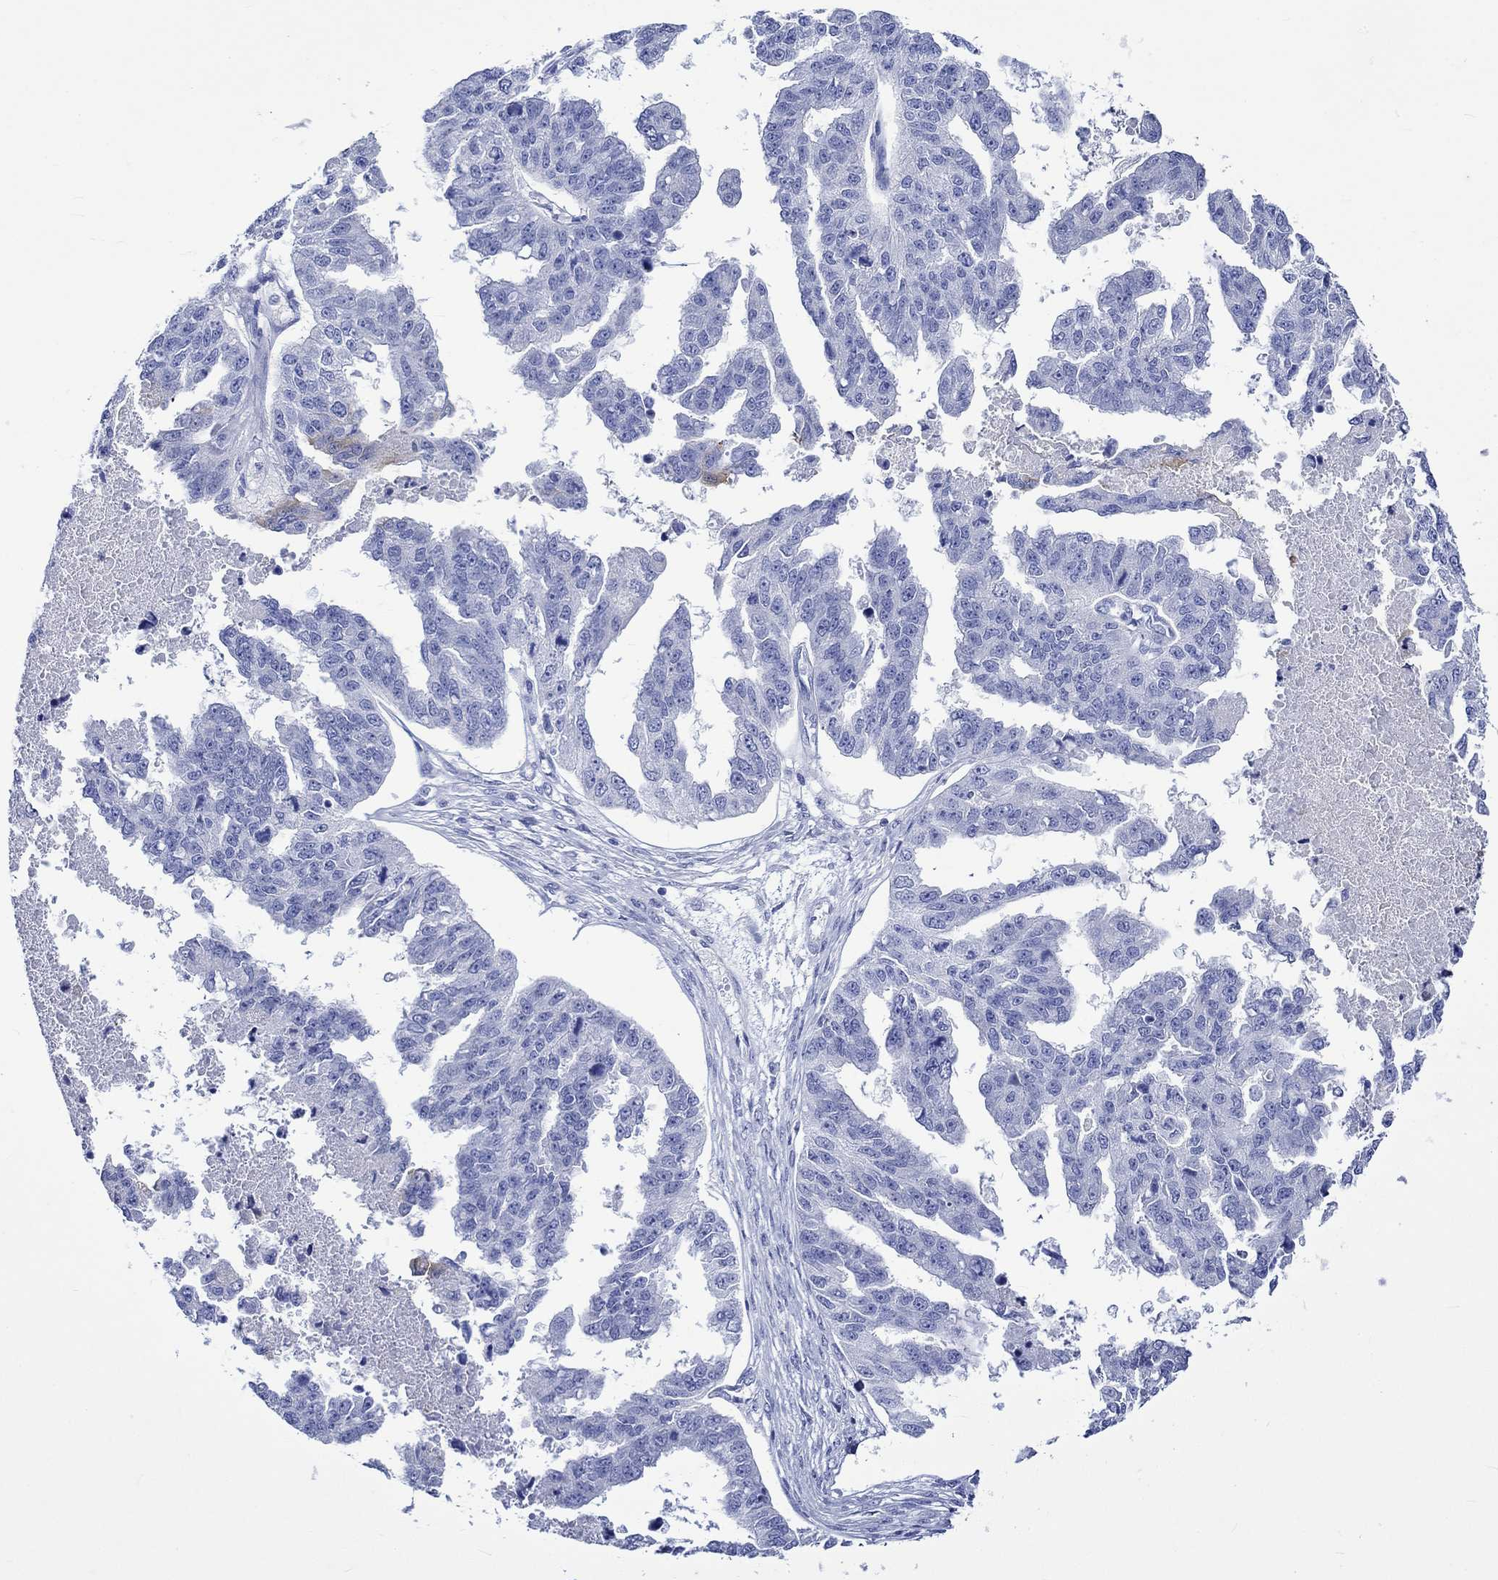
{"staining": {"intensity": "negative", "quantity": "none", "location": "none"}, "tissue": "ovarian cancer", "cell_type": "Tumor cells", "image_type": "cancer", "snomed": [{"axis": "morphology", "description": "Cystadenocarcinoma, serous, NOS"}, {"axis": "topography", "description": "Ovary"}], "caption": "Tumor cells are negative for brown protein staining in serous cystadenocarcinoma (ovarian).", "gene": "CRYAB", "patient": {"sex": "female", "age": 58}}